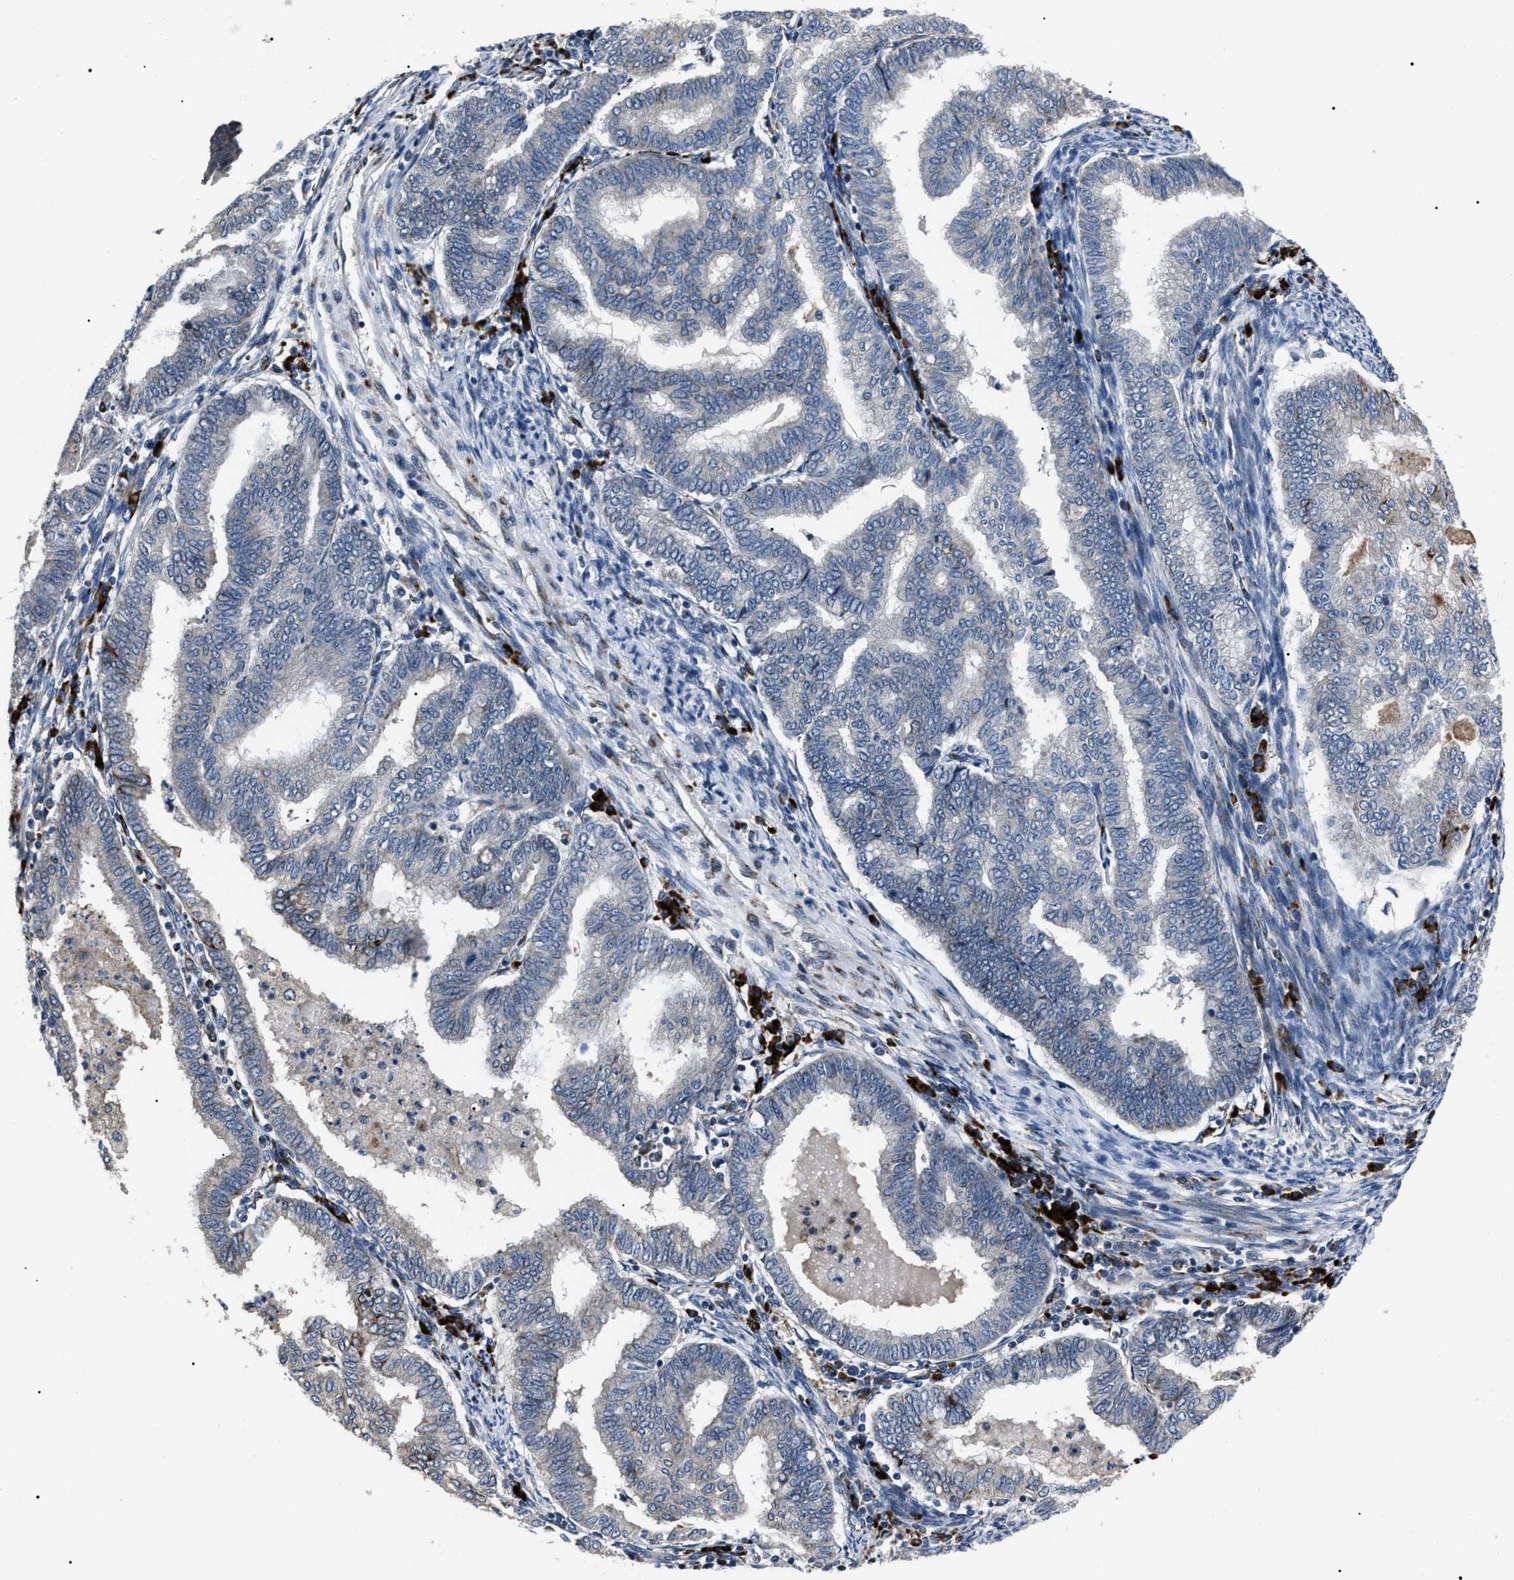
{"staining": {"intensity": "negative", "quantity": "none", "location": "none"}, "tissue": "endometrial cancer", "cell_type": "Tumor cells", "image_type": "cancer", "snomed": [{"axis": "morphology", "description": "Polyp, NOS"}, {"axis": "morphology", "description": "Adenocarcinoma, NOS"}, {"axis": "morphology", "description": "Adenoma, NOS"}, {"axis": "topography", "description": "Endometrium"}], "caption": "Endometrial polyp was stained to show a protein in brown. There is no significant expression in tumor cells. (DAB immunohistochemistry with hematoxylin counter stain).", "gene": "LRRC14", "patient": {"sex": "female", "age": 79}}